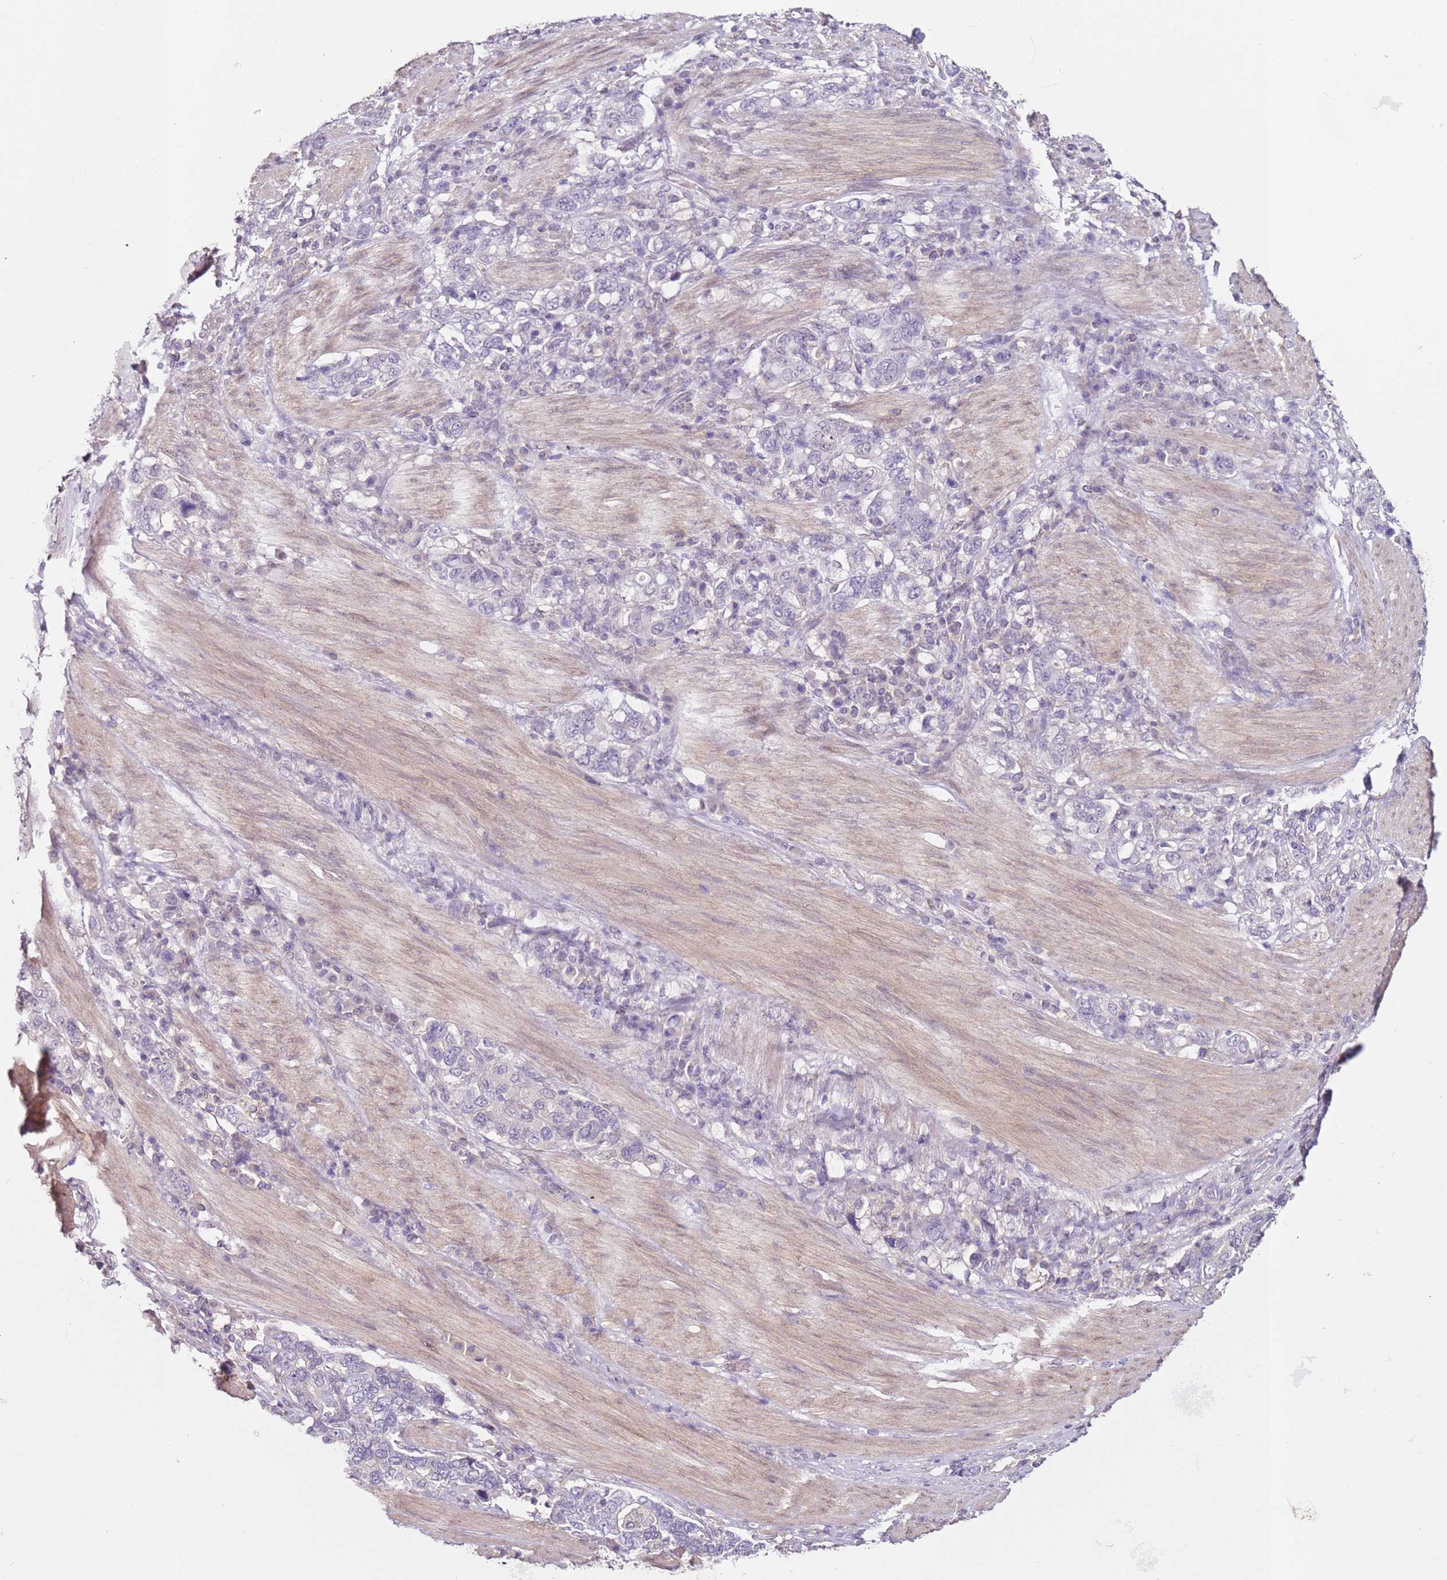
{"staining": {"intensity": "negative", "quantity": "none", "location": "none"}, "tissue": "stomach cancer", "cell_type": "Tumor cells", "image_type": "cancer", "snomed": [{"axis": "morphology", "description": "Adenocarcinoma, NOS"}, {"axis": "topography", "description": "Stomach, upper"}, {"axis": "topography", "description": "Stomach"}], "caption": "Immunohistochemistry (IHC) of stomach cancer reveals no positivity in tumor cells.", "gene": "MDH1", "patient": {"sex": "male", "age": 62}}